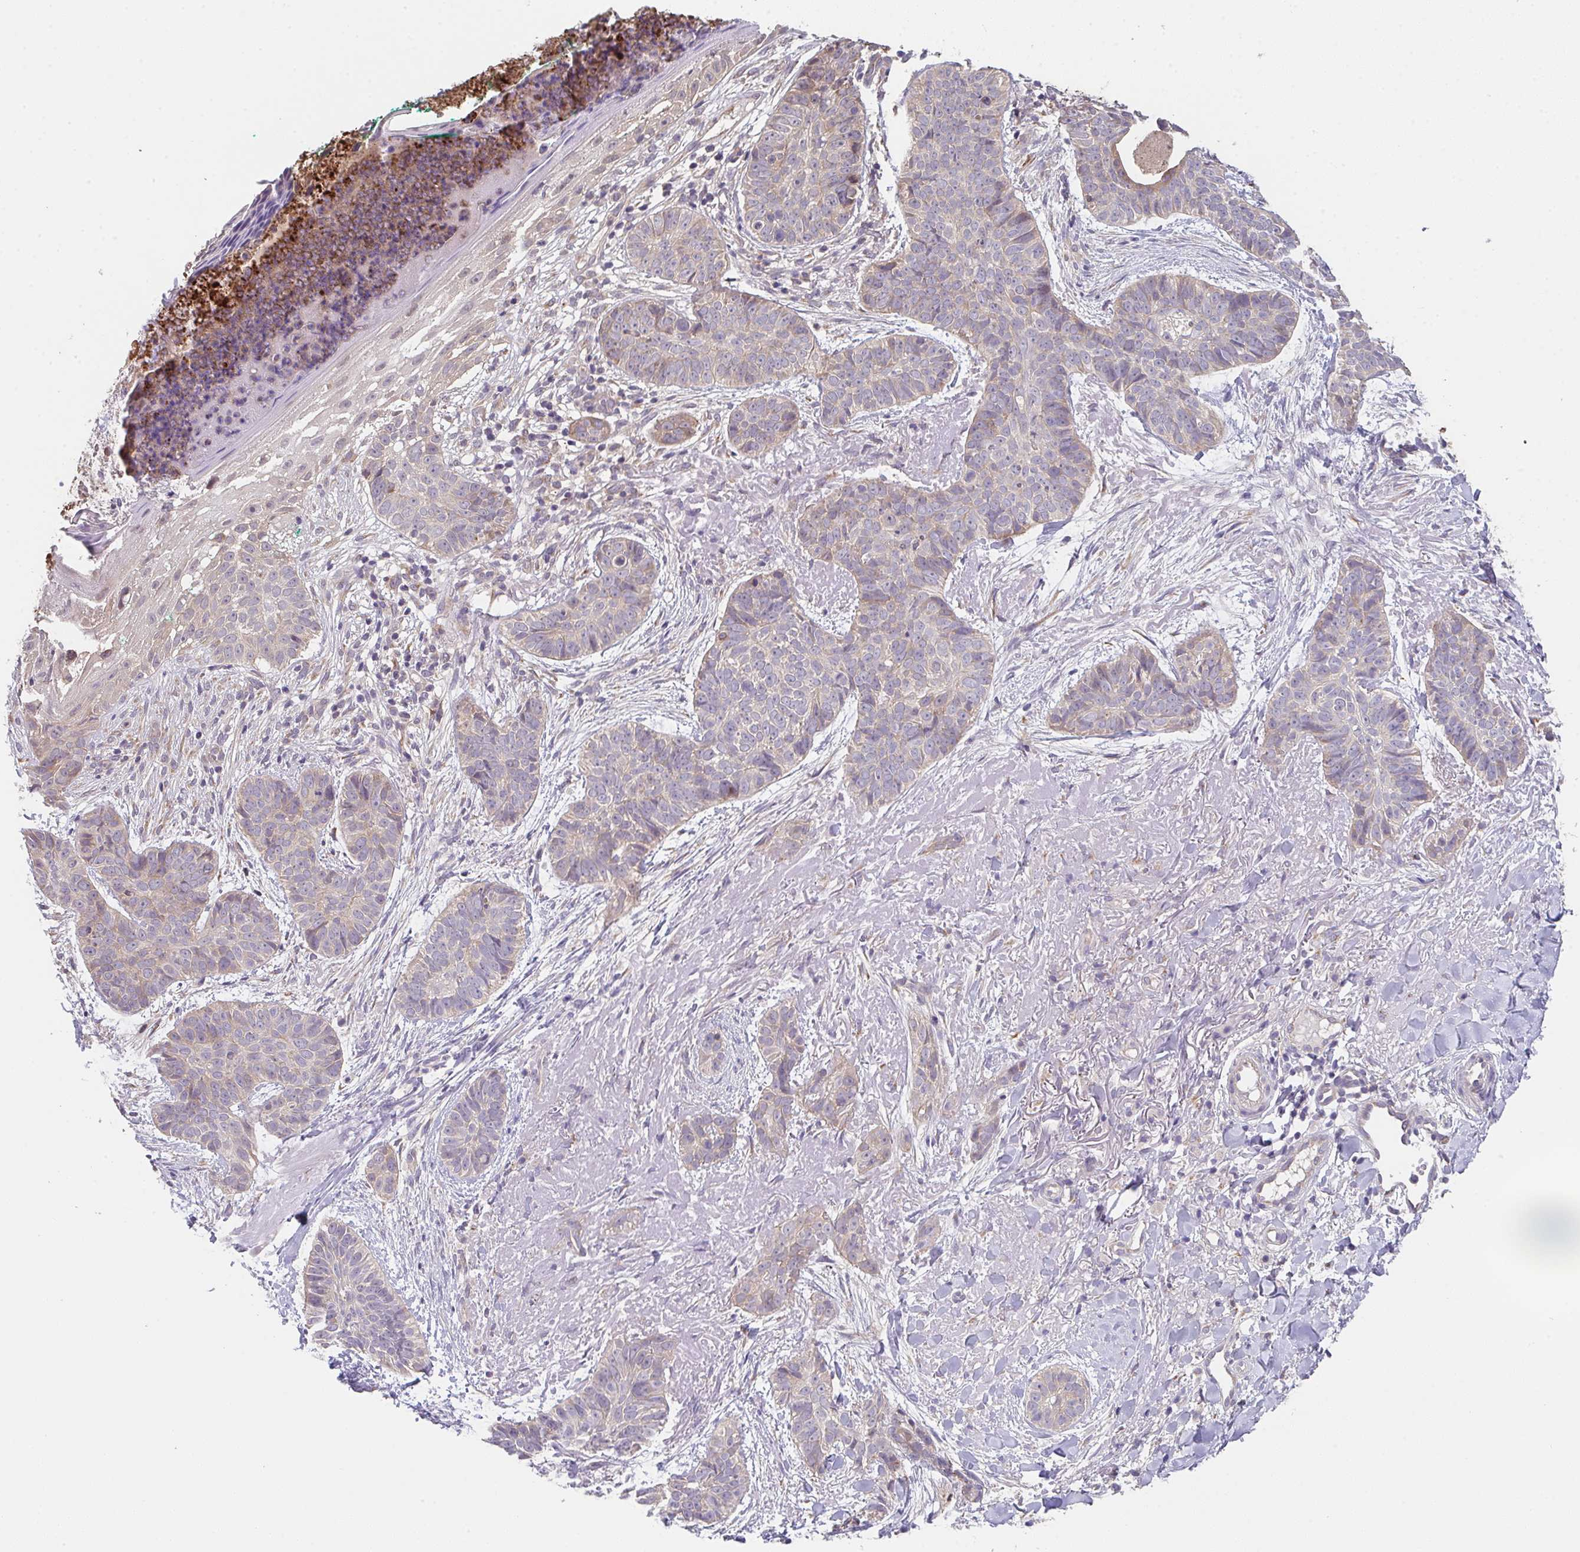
{"staining": {"intensity": "weak", "quantity": "<25%", "location": "cytoplasmic/membranous"}, "tissue": "skin cancer", "cell_type": "Tumor cells", "image_type": "cancer", "snomed": [{"axis": "morphology", "description": "Basal cell carcinoma"}, {"axis": "topography", "description": "Skin"}, {"axis": "topography", "description": "Skin of face"}, {"axis": "topography", "description": "Skin of nose"}], "caption": "Tumor cells show no significant protein staining in skin cancer (basal cell carcinoma).", "gene": "TSPAN31", "patient": {"sex": "female", "age": 86}}